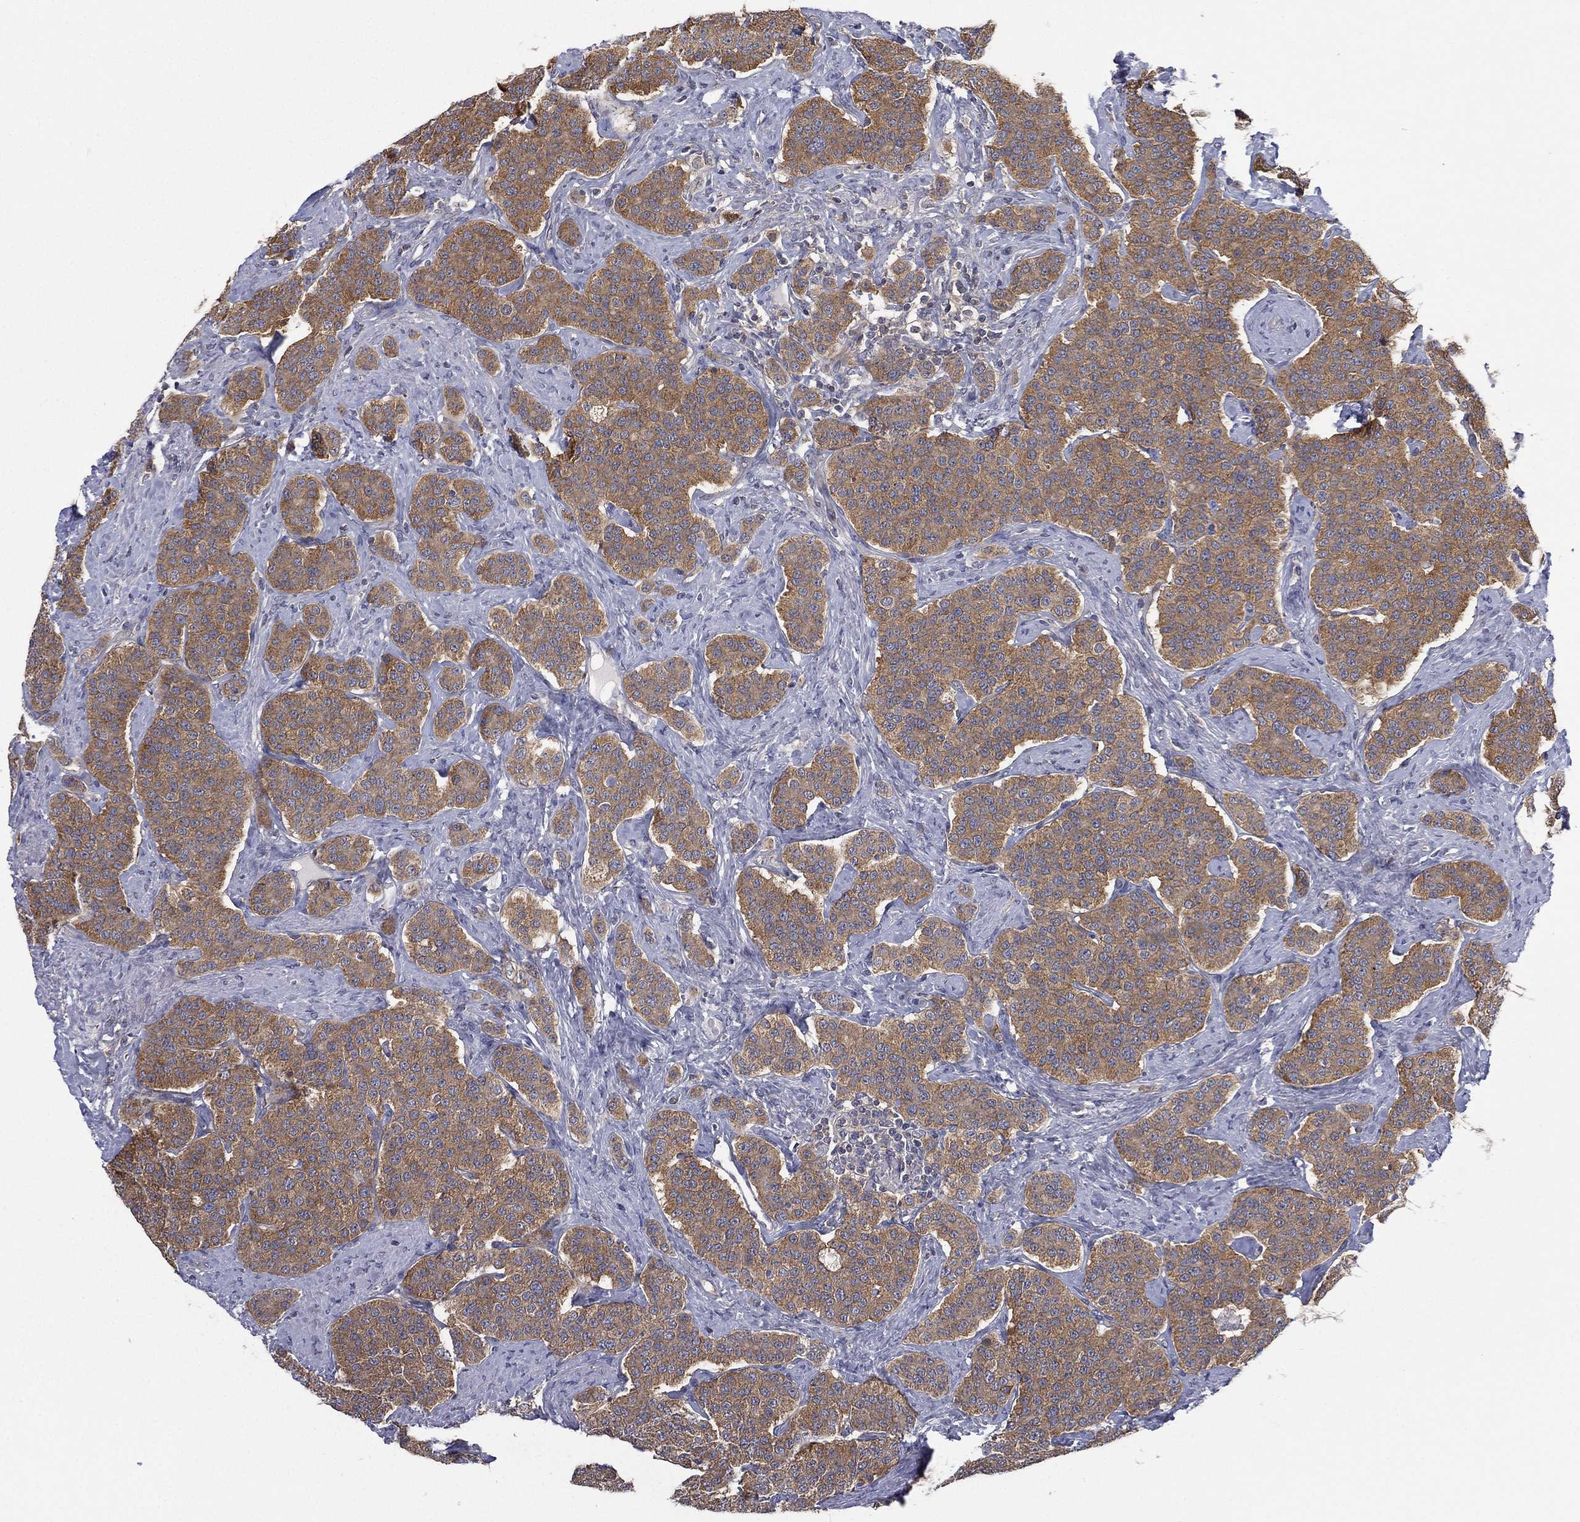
{"staining": {"intensity": "moderate", "quantity": ">75%", "location": "cytoplasmic/membranous"}, "tissue": "carcinoid", "cell_type": "Tumor cells", "image_type": "cancer", "snomed": [{"axis": "morphology", "description": "Carcinoid, malignant, NOS"}, {"axis": "topography", "description": "Small intestine"}], "caption": "Approximately >75% of tumor cells in human carcinoid (malignant) display moderate cytoplasmic/membranous protein staining as visualized by brown immunohistochemical staining.", "gene": "MPP7", "patient": {"sex": "female", "age": 58}}